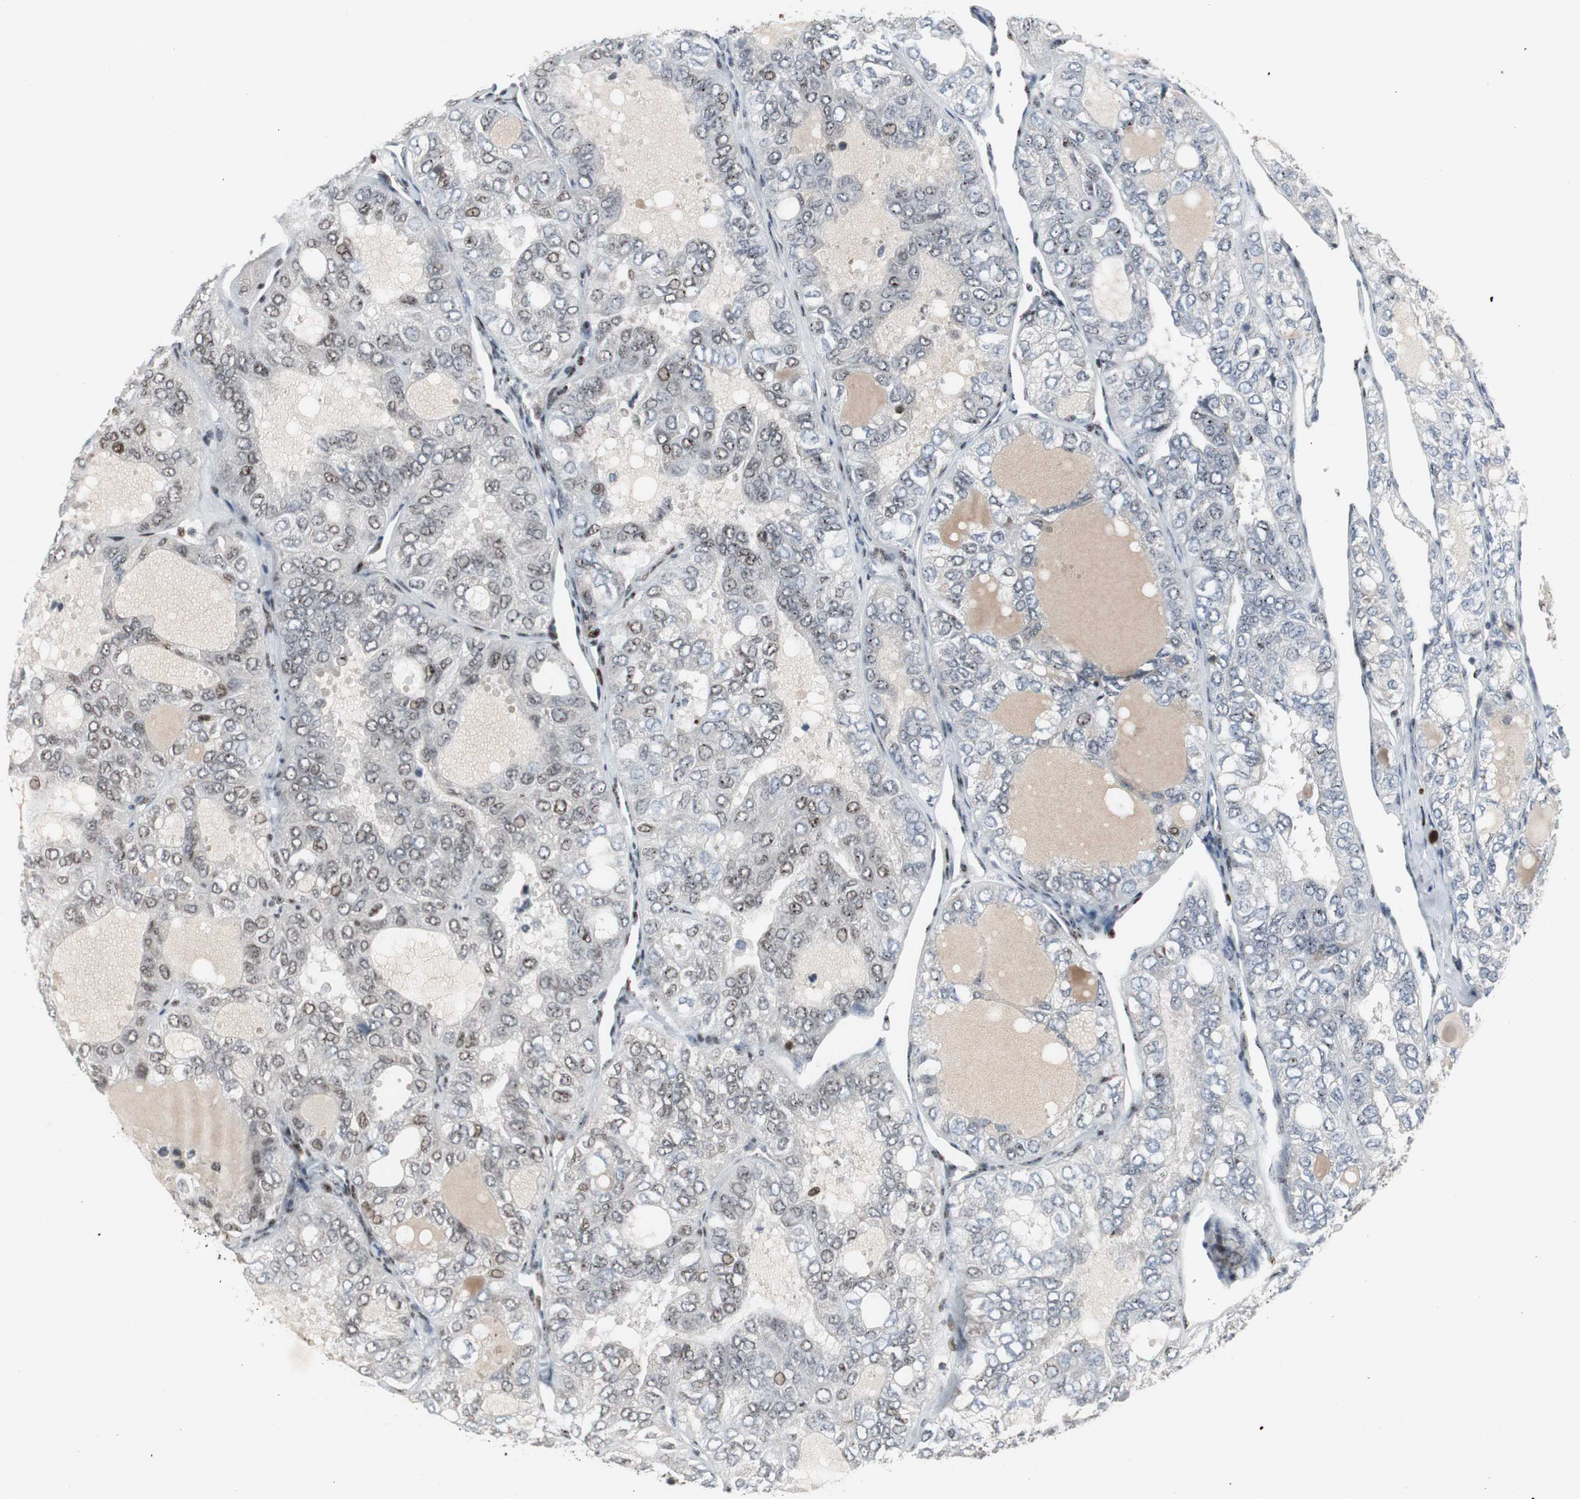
{"staining": {"intensity": "weak", "quantity": "25%-75%", "location": "nuclear"}, "tissue": "thyroid cancer", "cell_type": "Tumor cells", "image_type": "cancer", "snomed": [{"axis": "morphology", "description": "Follicular adenoma carcinoma, NOS"}, {"axis": "topography", "description": "Thyroid gland"}], "caption": "Follicular adenoma carcinoma (thyroid) stained with a protein marker shows weak staining in tumor cells.", "gene": "GRK2", "patient": {"sex": "male", "age": 75}}